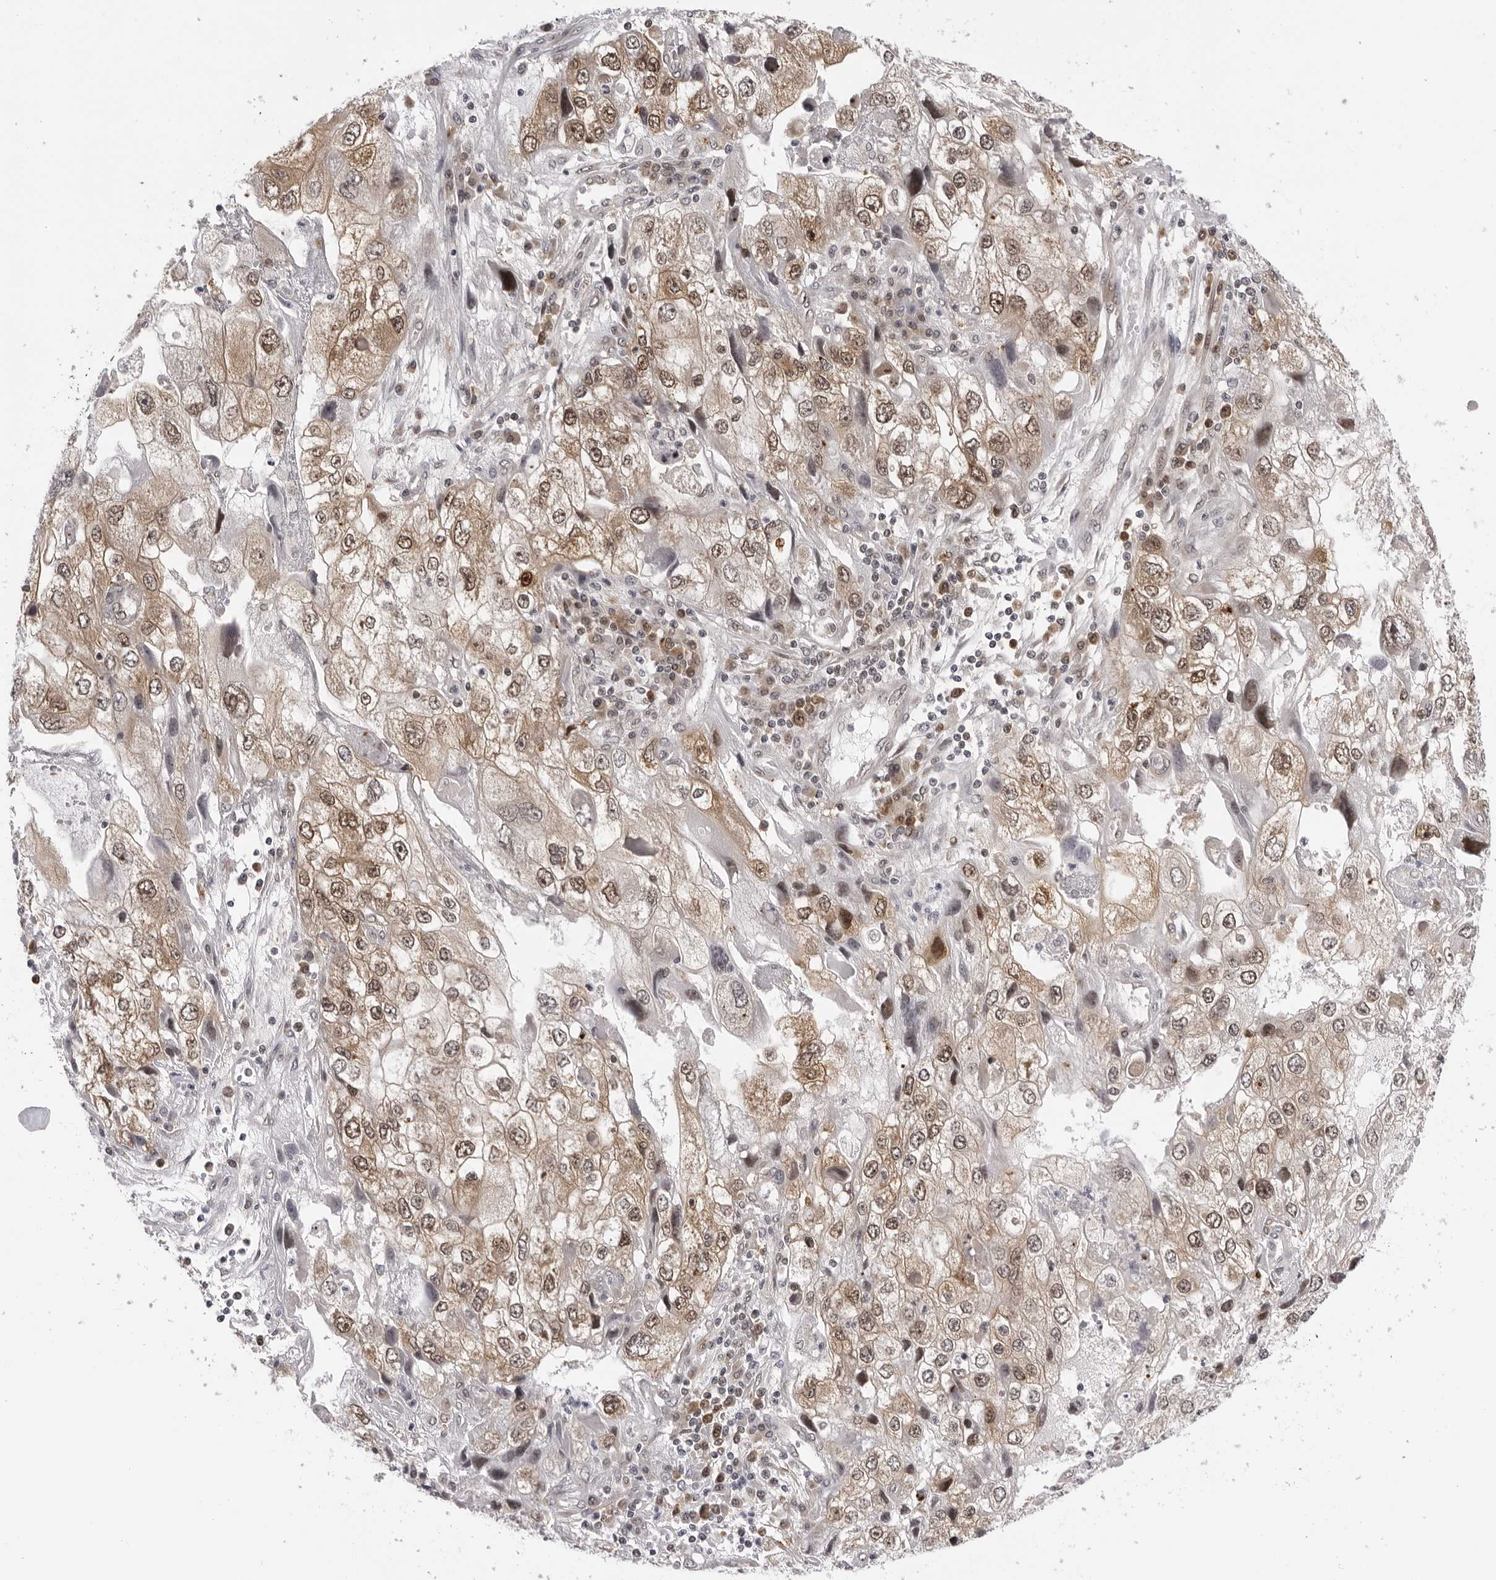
{"staining": {"intensity": "moderate", "quantity": ">75%", "location": "cytoplasmic/membranous,nuclear"}, "tissue": "endometrial cancer", "cell_type": "Tumor cells", "image_type": "cancer", "snomed": [{"axis": "morphology", "description": "Adenocarcinoma, NOS"}, {"axis": "topography", "description": "Endometrium"}], "caption": "DAB immunohistochemical staining of human endometrial cancer (adenocarcinoma) displays moderate cytoplasmic/membranous and nuclear protein positivity in about >75% of tumor cells. Nuclei are stained in blue.", "gene": "WDR77", "patient": {"sex": "female", "age": 49}}